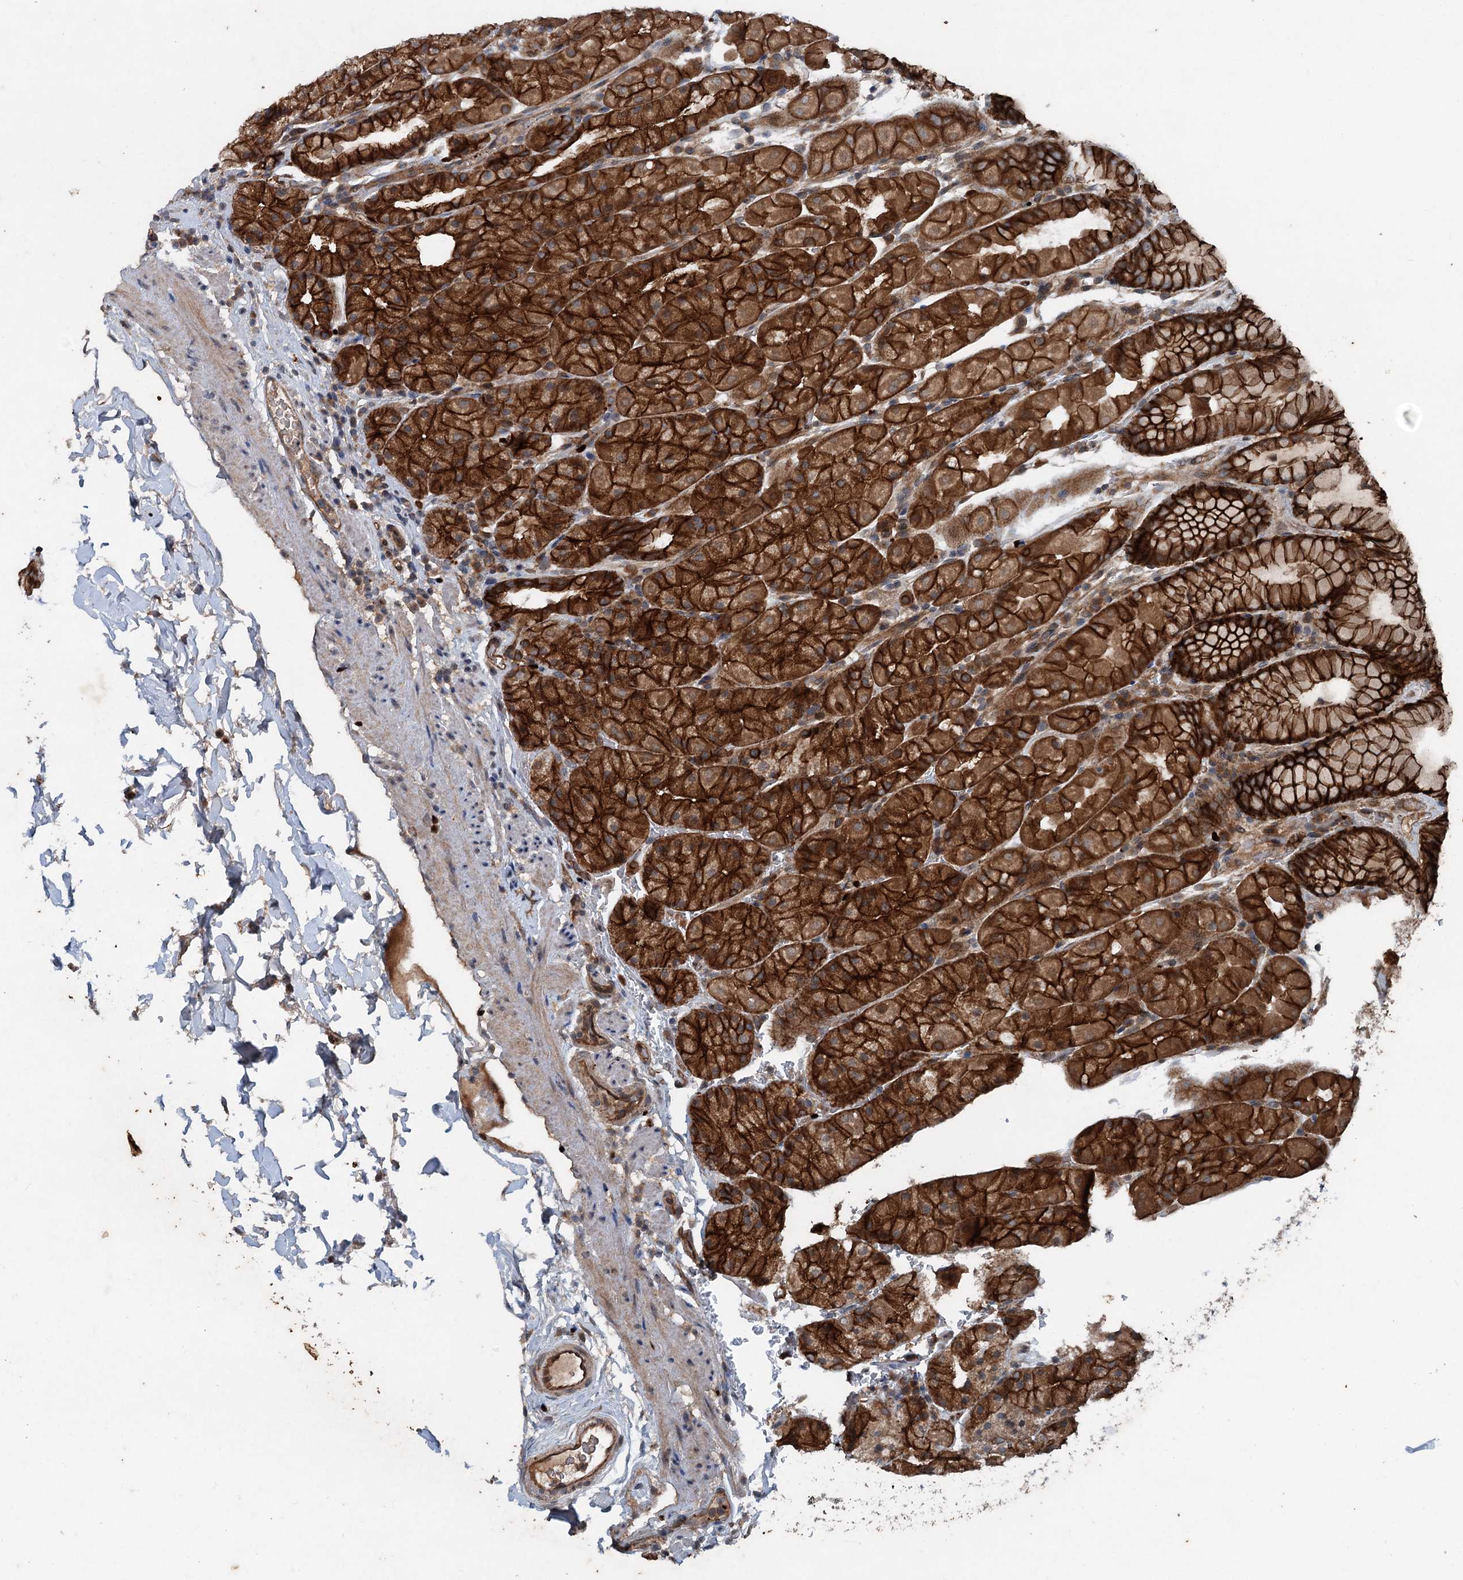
{"staining": {"intensity": "strong", "quantity": ">75%", "location": "cytoplasmic/membranous"}, "tissue": "stomach", "cell_type": "Glandular cells", "image_type": "normal", "snomed": [{"axis": "morphology", "description": "Normal tissue, NOS"}, {"axis": "topography", "description": "Stomach, upper"}, {"axis": "topography", "description": "Stomach, lower"}], "caption": "Immunohistochemistry (IHC) of normal human stomach reveals high levels of strong cytoplasmic/membranous positivity in about >75% of glandular cells.", "gene": "N4BP2L2", "patient": {"sex": "male", "age": 67}}